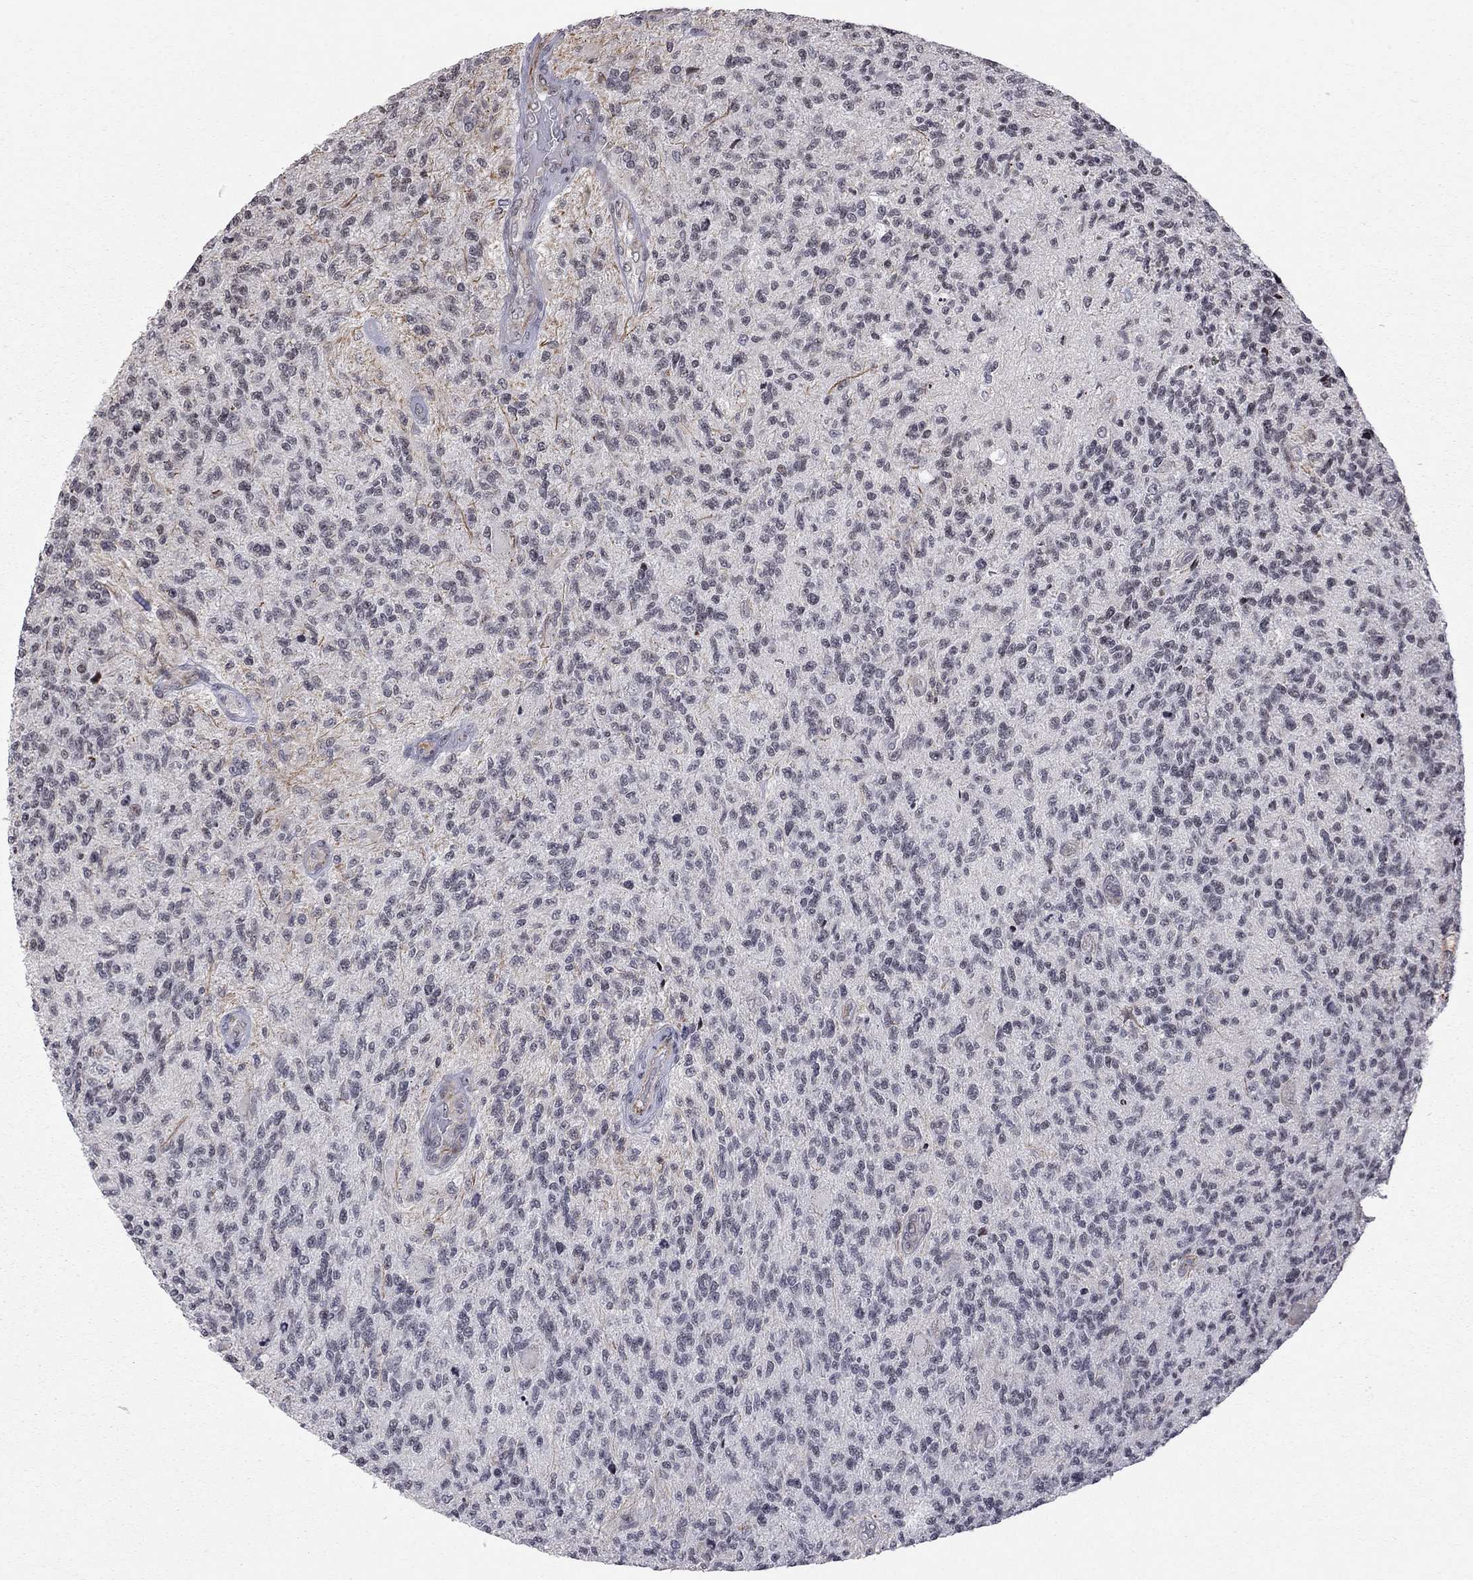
{"staining": {"intensity": "negative", "quantity": "none", "location": "none"}, "tissue": "glioma", "cell_type": "Tumor cells", "image_type": "cancer", "snomed": [{"axis": "morphology", "description": "Glioma, malignant, High grade"}, {"axis": "topography", "description": "Brain"}], "caption": "Human malignant glioma (high-grade) stained for a protein using immunohistochemistry demonstrates no positivity in tumor cells.", "gene": "MTNR1B", "patient": {"sex": "male", "age": 56}}